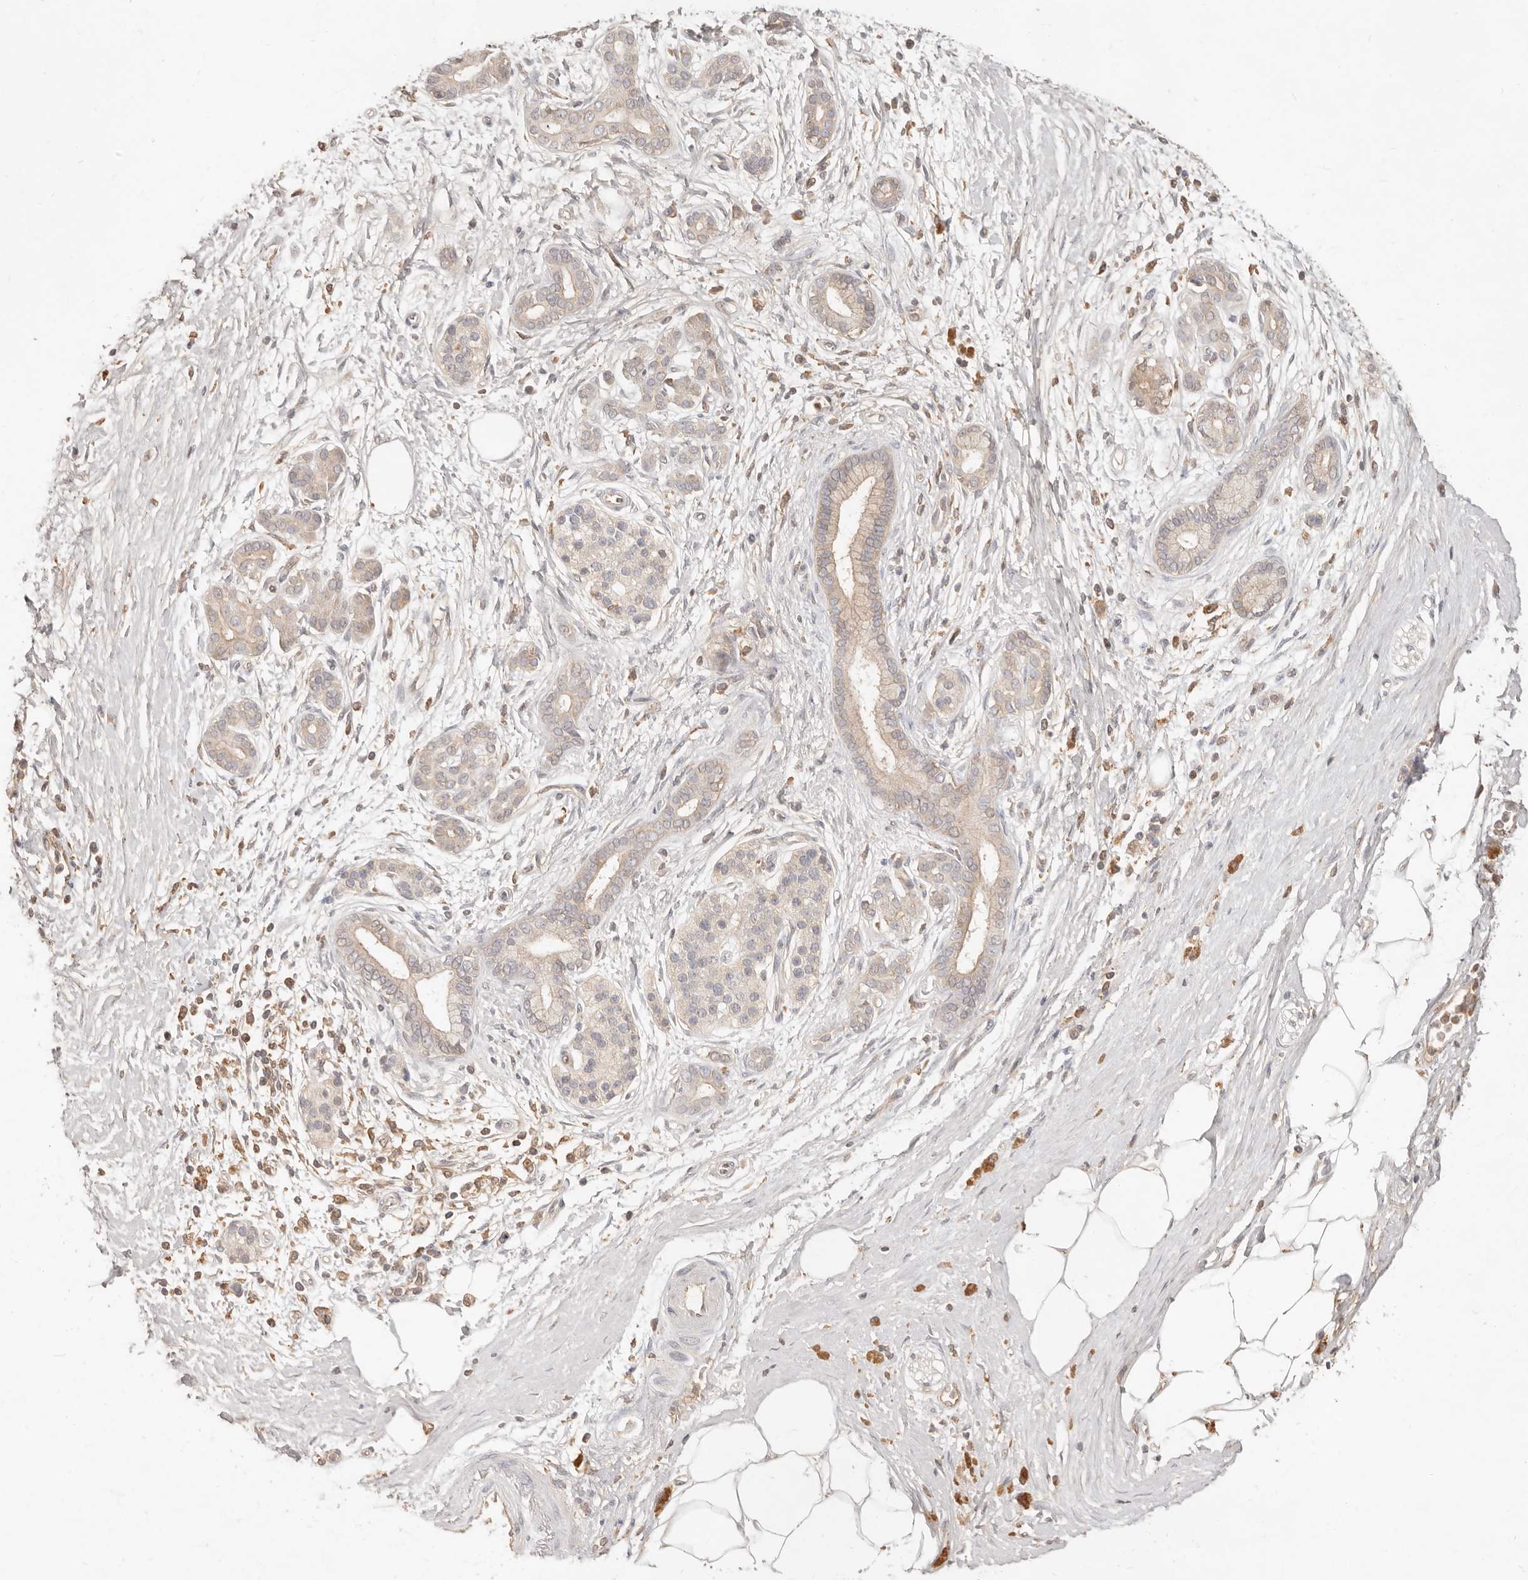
{"staining": {"intensity": "weak", "quantity": "<25%", "location": "cytoplasmic/membranous"}, "tissue": "pancreatic cancer", "cell_type": "Tumor cells", "image_type": "cancer", "snomed": [{"axis": "morphology", "description": "Adenocarcinoma, NOS"}, {"axis": "topography", "description": "Pancreas"}], "caption": "Immunohistochemistry histopathology image of human adenocarcinoma (pancreatic) stained for a protein (brown), which displays no staining in tumor cells.", "gene": "NECAP2", "patient": {"sex": "male", "age": 58}}